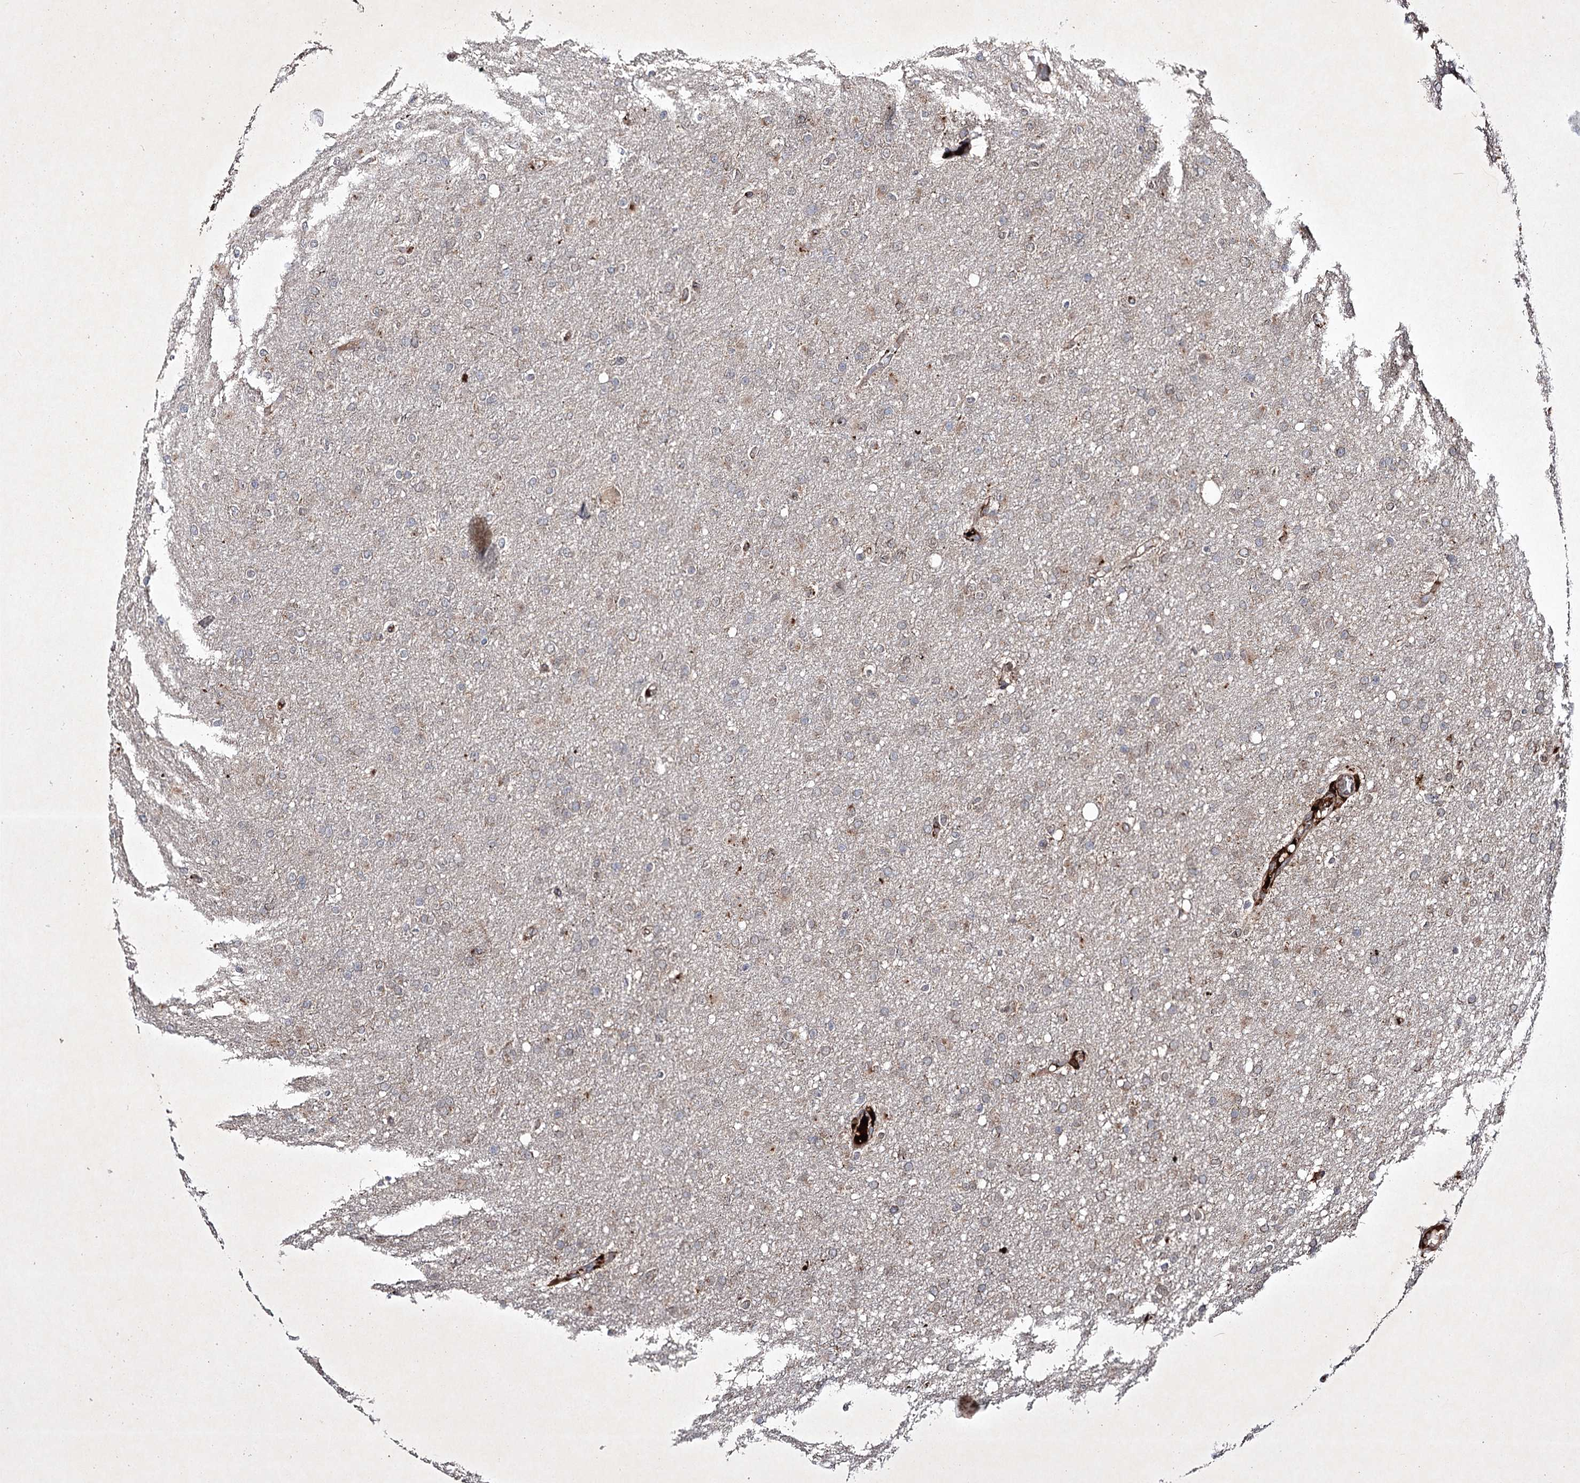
{"staining": {"intensity": "weak", "quantity": "<25%", "location": "cytoplasmic/membranous"}, "tissue": "glioma", "cell_type": "Tumor cells", "image_type": "cancer", "snomed": [{"axis": "morphology", "description": "Glioma, malignant, High grade"}, {"axis": "topography", "description": "Cerebral cortex"}], "caption": "Immunohistochemistry histopathology image of human glioma stained for a protein (brown), which reveals no positivity in tumor cells.", "gene": "ALG9", "patient": {"sex": "female", "age": 36}}